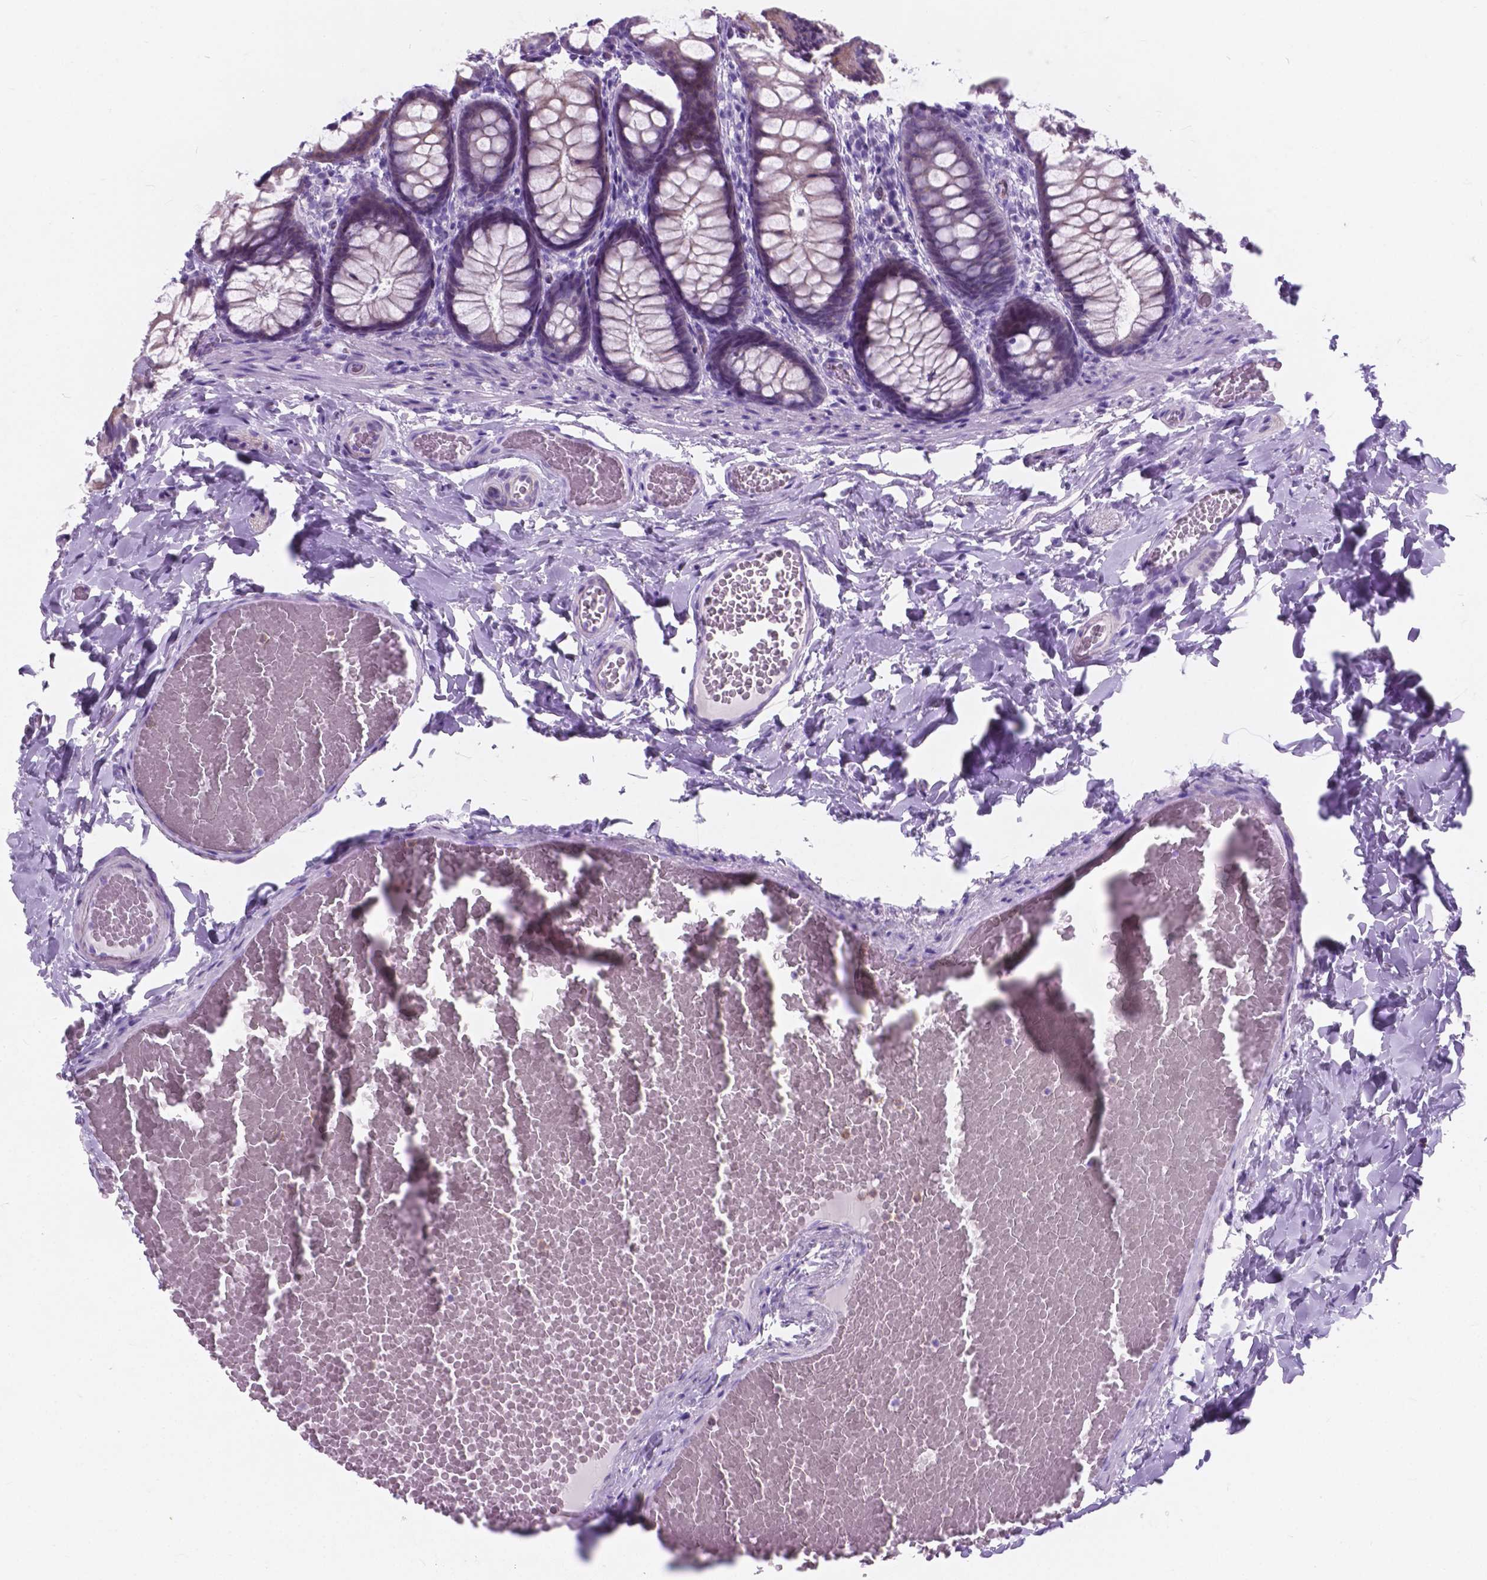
{"staining": {"intensity": "negative", "quantity": "none", "location": "none"}, "tissue": "colon", "cell_type": "Endothelial cells", "image_type": "normal", "snomed": [{"axis": "morphology", "description": "Normal tissue, NOS"}, {"axis": "topography", "description": "Colon"}], "caption": "This is a histopathology image of immunohistochemistry (IHC) staining of unremarkable colon, which shows no expression in endothelial cells. The staining is performed using DAB brown chromogen with nuclei counter-stained in using hematoxylin.", "gene": "KIAA0040", "patient": {"sex": "male", "age": 47}}